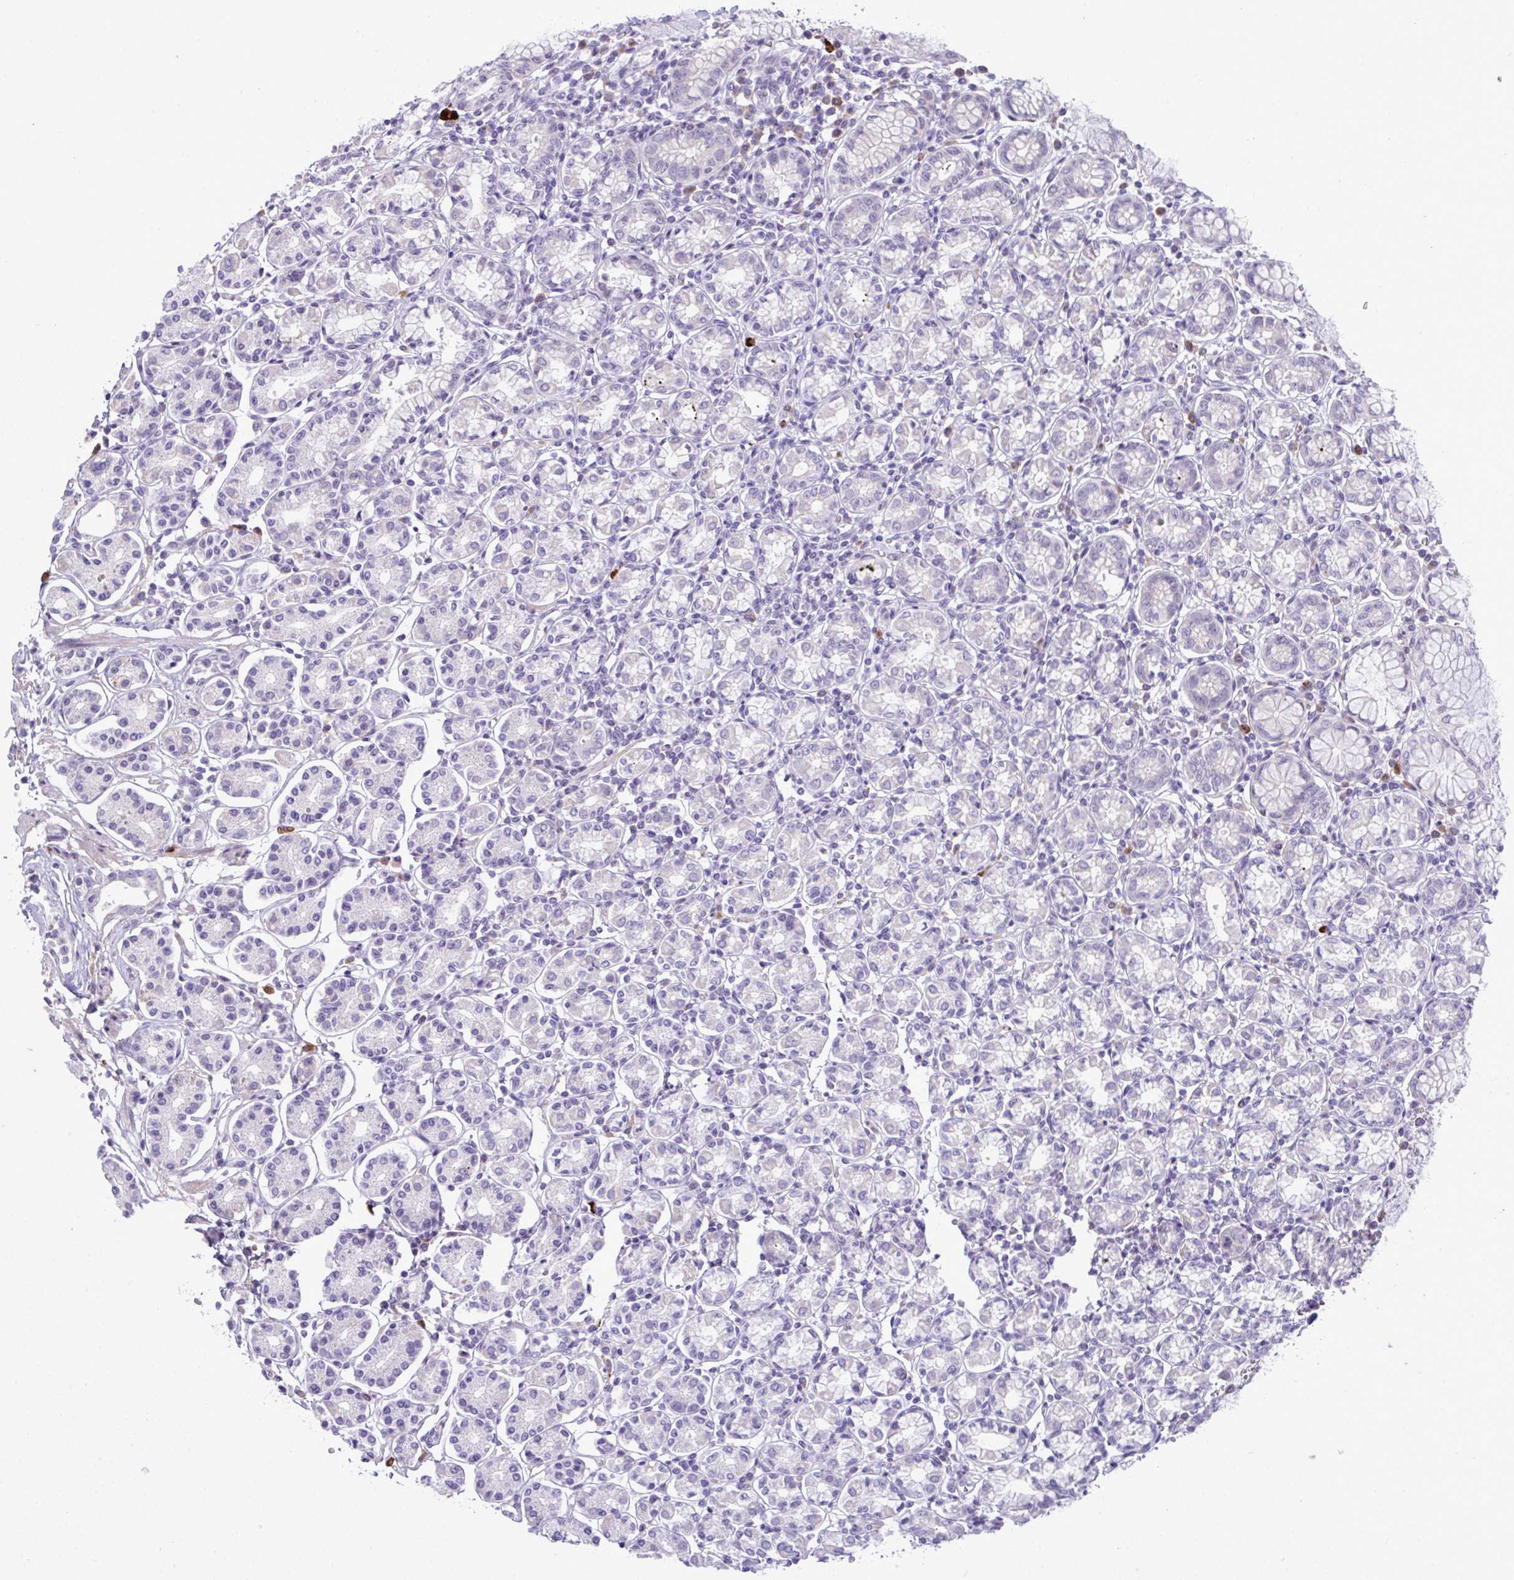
{"staining": {"intensity": "negative", "quantity": "none", "location": "none"}, "tissue": "stomach", "cell_type": "Glandular cells", "image_type": "normal", "snomed": [{"axis": "morphology", "description": "Normal tissue, NOS"}, {"axis": "topography", "description": "Stomach"}], "caption": "IHC of benign stomach exhibits no positivity in glandular cells.", "gene": "SPAG1", "patient": {"sex": "female", "age": 62}}